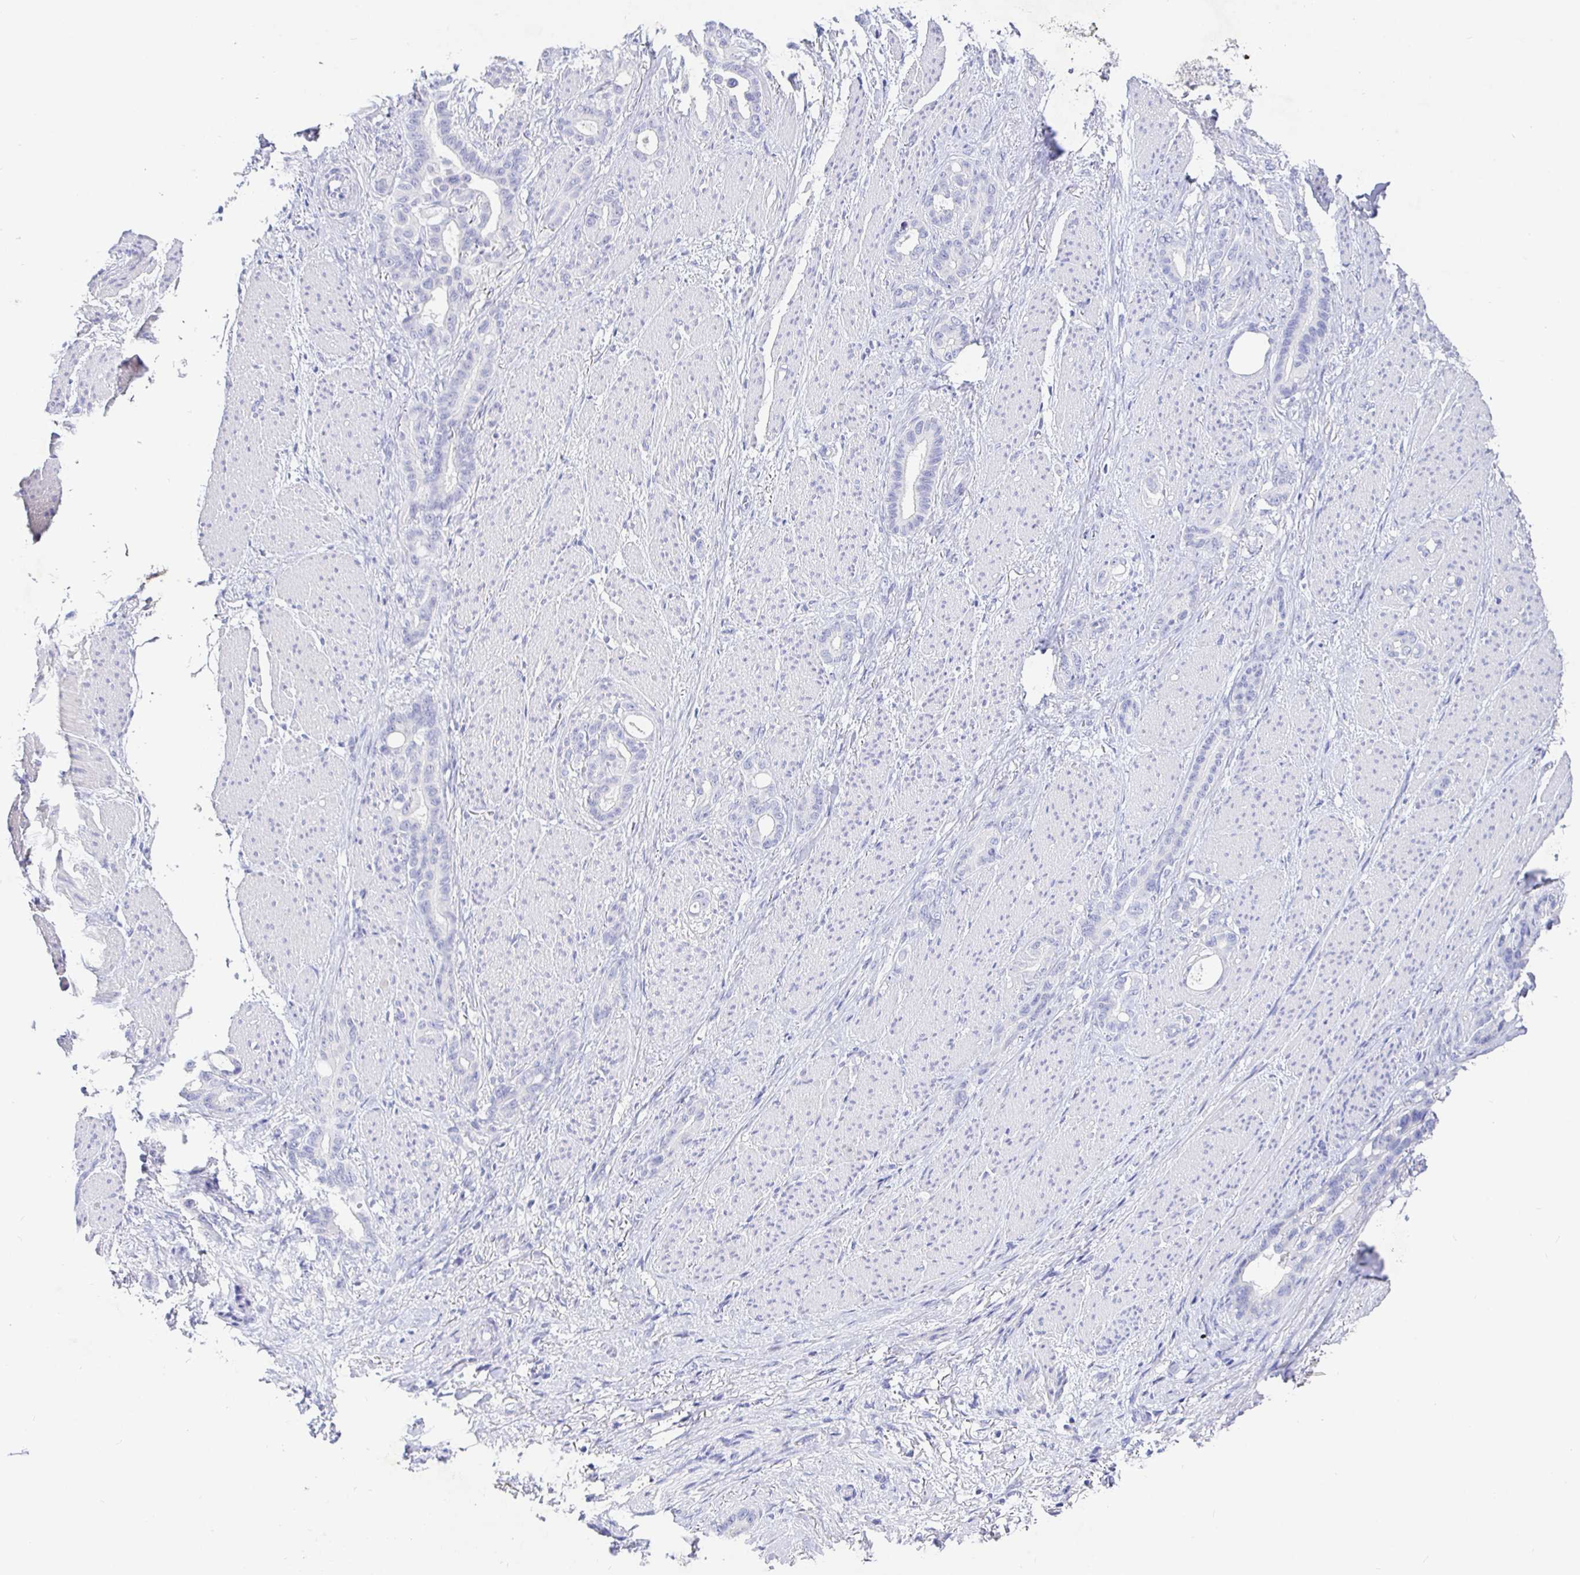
{"staining": {"intensity": "negative", "quantity": "none", "location": "none"}, "tissue": "stomach cancer", "cell_type": "Tumor cells", "image_type": "cancer", "snomed": [{"axis": "morphology", "description": "Normal tissue, NOS"}, {"axis": "morphology", "description": "Adenocarcinoma, NOS"}, {"axis": "topography", "description": "Esophagus"}, {"axis": "topography", "description": "Stomach, upper"}], "caption": "IHC of stomach cancer shows no expression in tumor cells.", "gene": "TPTE", "patient": {"sex": "male", "age": 62}}